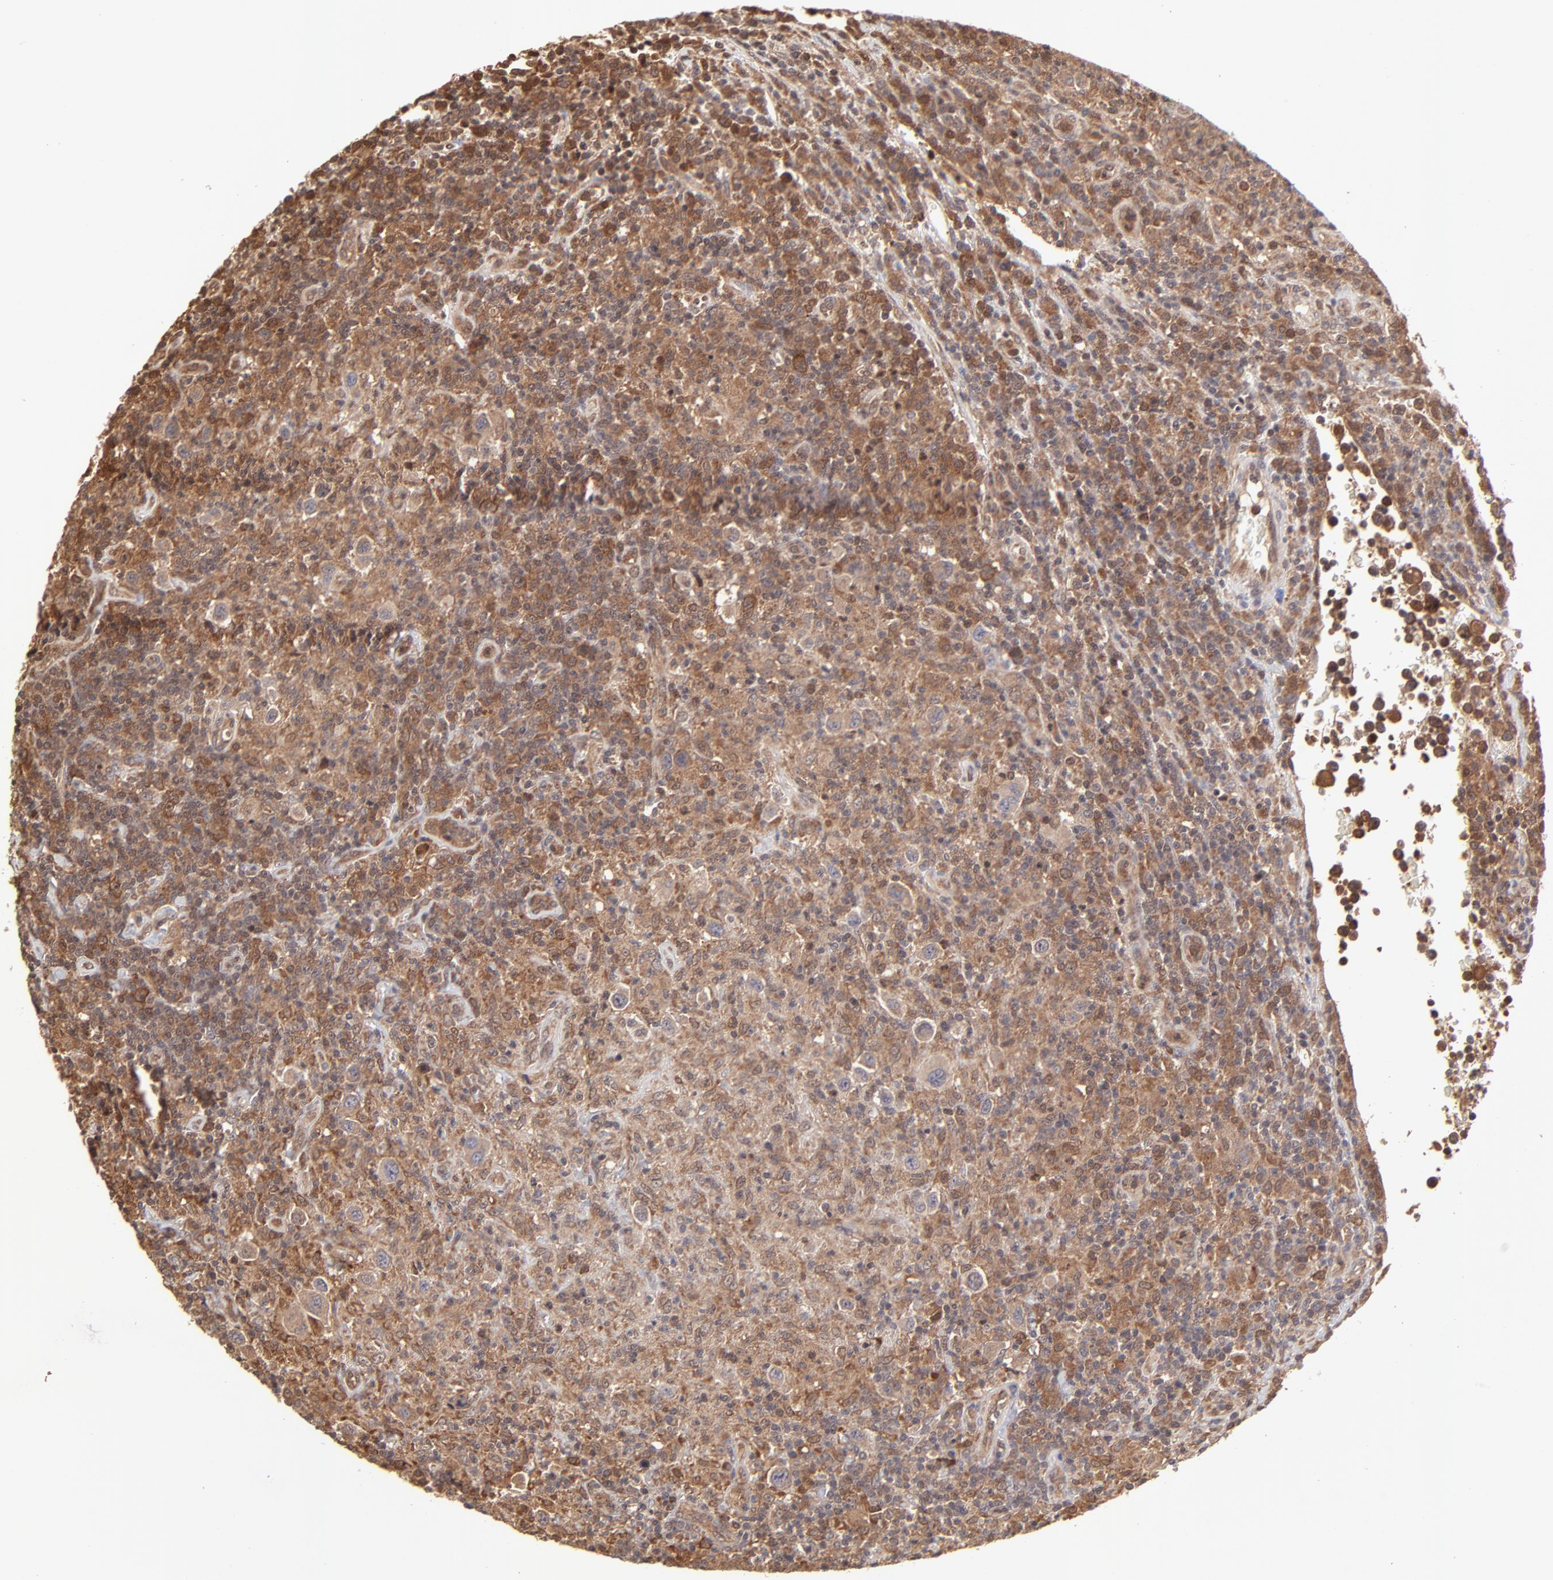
{"staining": {"intensity": "moderate", "quantity": "25%-75%", "location": "cytoplasmic/membranous"}, "tissue": "lymphoma", "cell_type": "Tumor cells", "image_type": "cancer", "snomed": [{"axis": "morphology", "description": "Hodgkin's disease, NOS"}, {"axis": "topography", "description": "Lymph node"}], "caption": "About 25%-75% of tumor cells in Hodgkin's disease reveal moderate cytoplasmic/membranous protein staining as visualized by brown immunohistochemical staining.", "gene": "UBE2L6", "patient": {"sex": "male", "age": 65}}